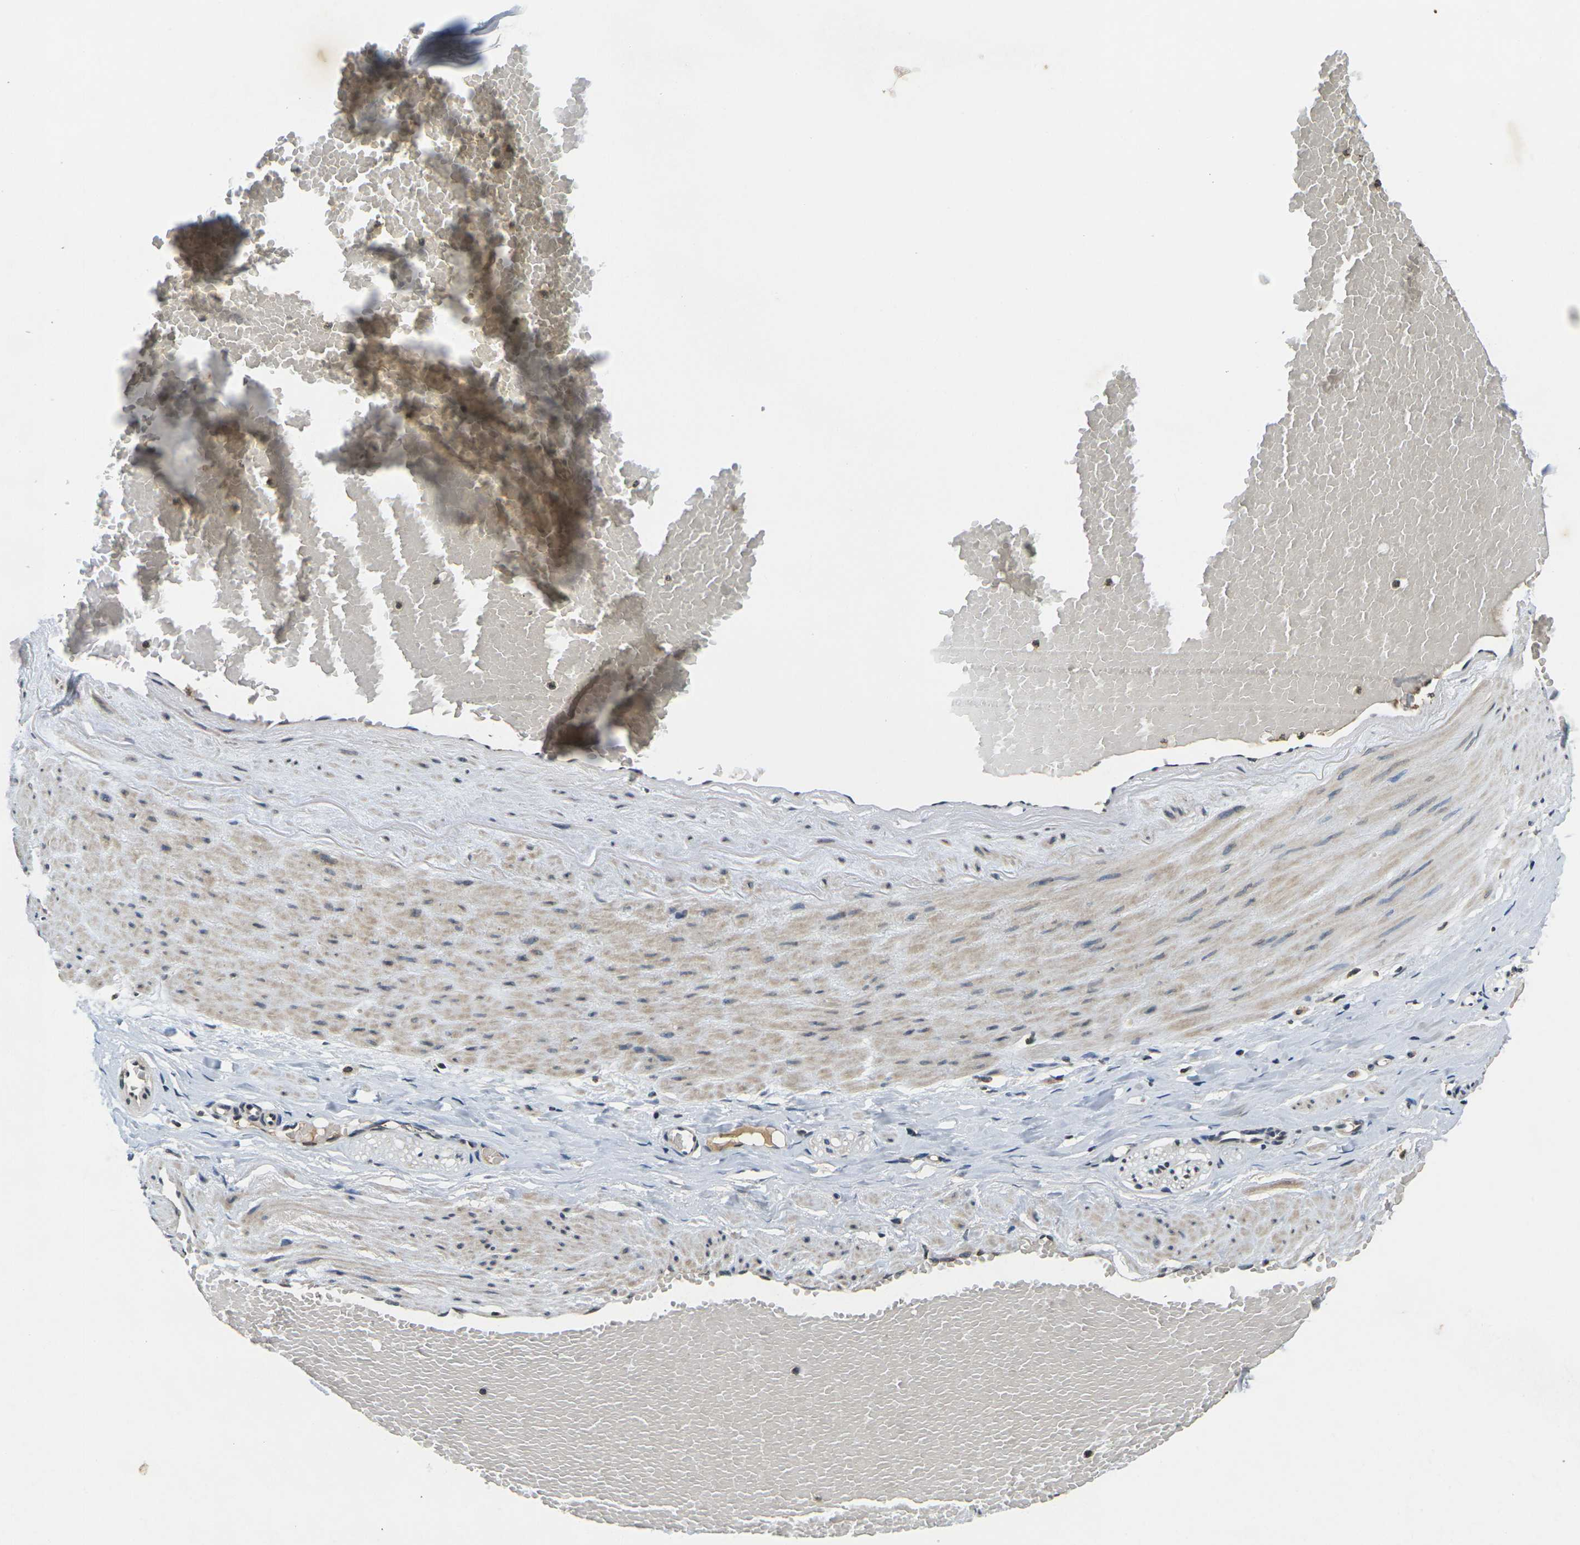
{"staining": {"intensity": "negative", "quantity": "none", "location": "none"}, "tissue": "adipose tissue", "cell_type": "Adipocytes", "image_type": "normal", "snomed": [{"axis": "morphology", "description": "Normal tissue, NOS"}, {"axis": "topography", "description": "Soft tissue"}, {"axis": "topography", "description": "Vascular tissue"}], "caption": "The image exhibits no significant positivity in adipocytes of adipose tissue.", "gene": "C1QC", "patient": {"sex": "female", "age": 35}}